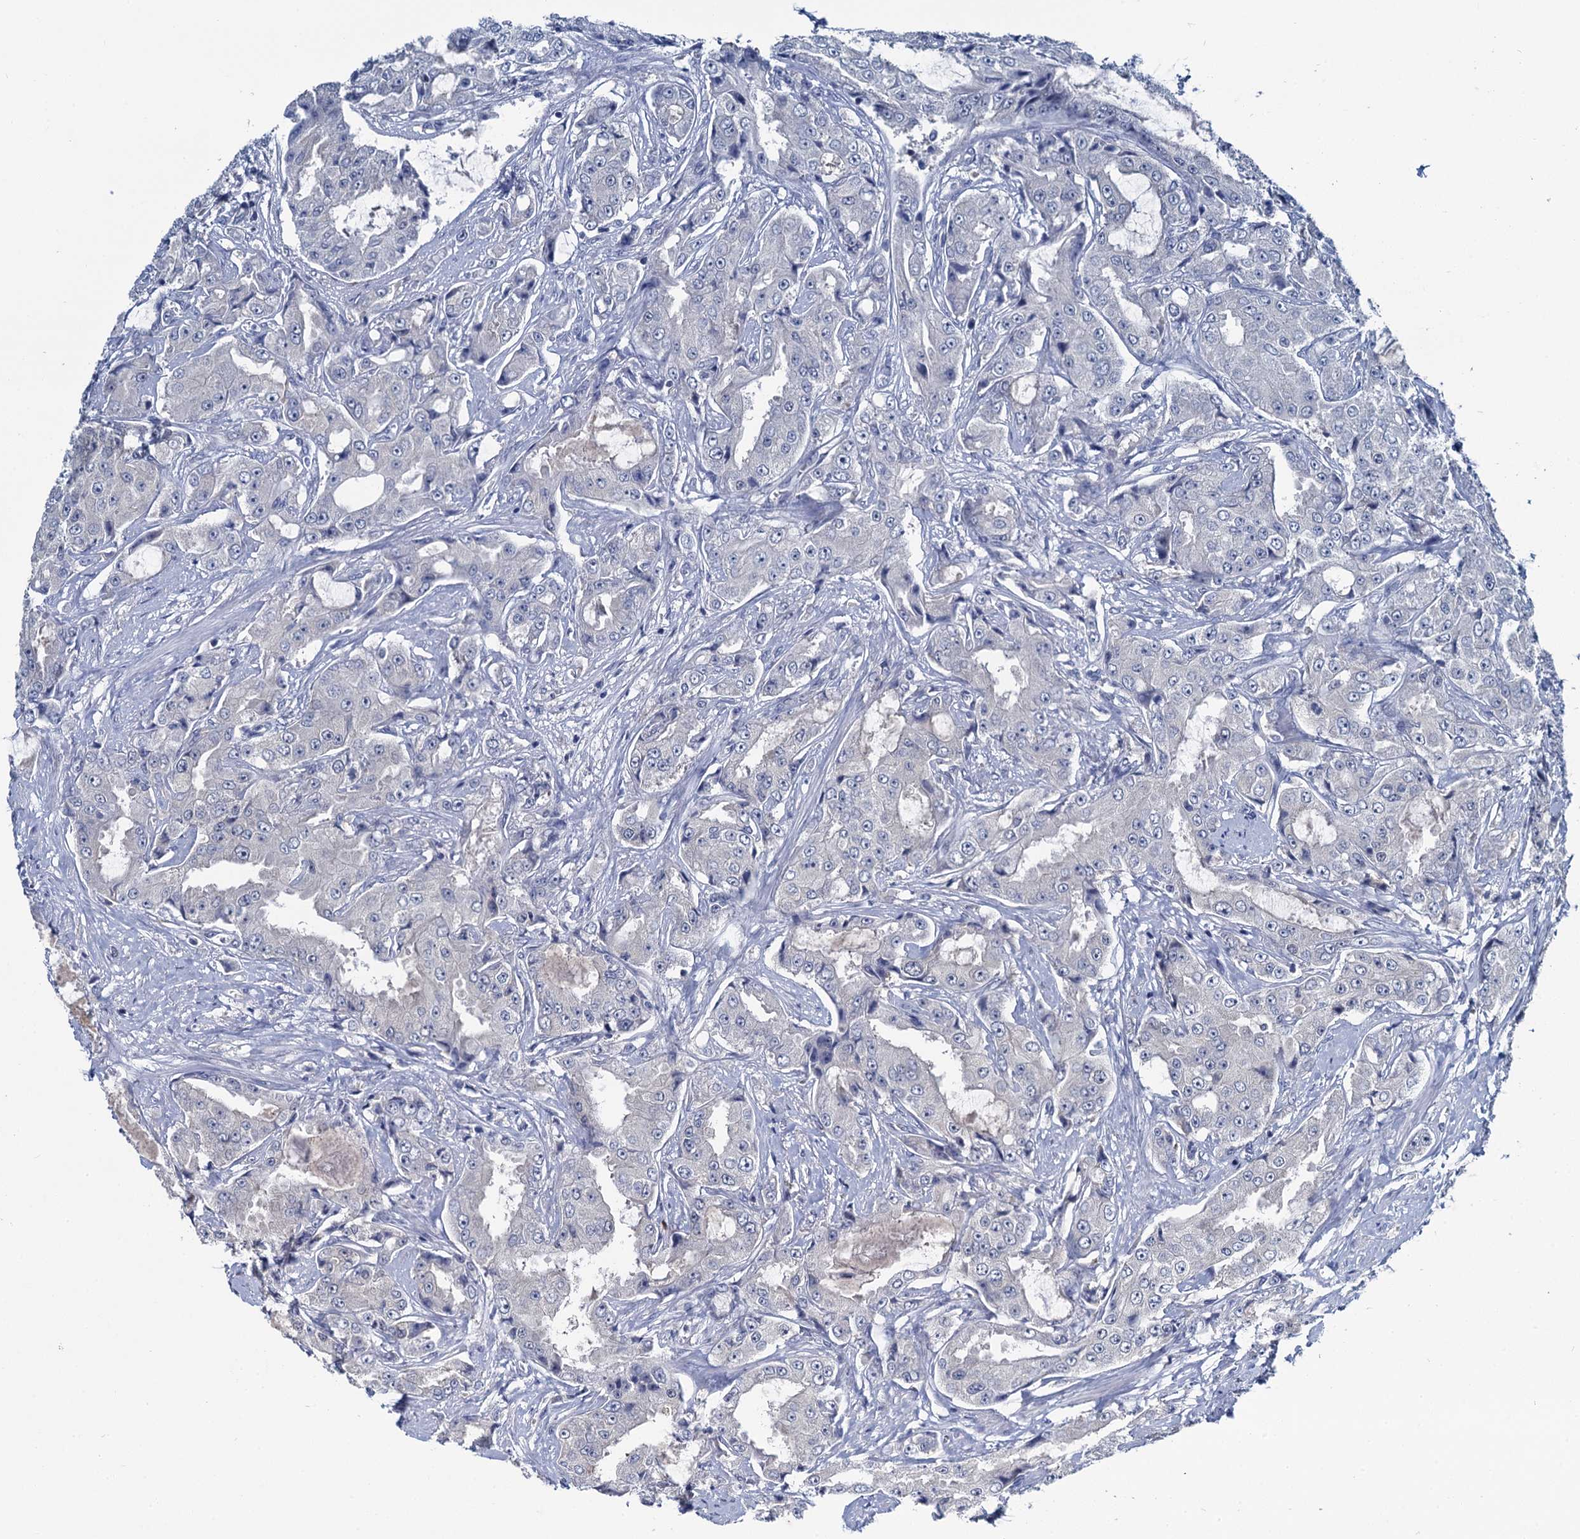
{"staining": {"intensity": "negative", "quantity": "none", "location": "none"}, "tissue": "prostate cancer", "cell_type": "Tumor cells", "image_type": "cancer", "snomed": [{"axis": "morphology", "description": "Adenocarcinoma, High grade"}, {"axis": "topography", "description": "Prostate"}], "caption": "This is an immunohistochemistry photomicrograph of human adenocarcinoma (high-grade) (prostate). There is no expression in tumor cells.", "gene": "MIOX", "patient": {"sex": "male", "age": 73}}